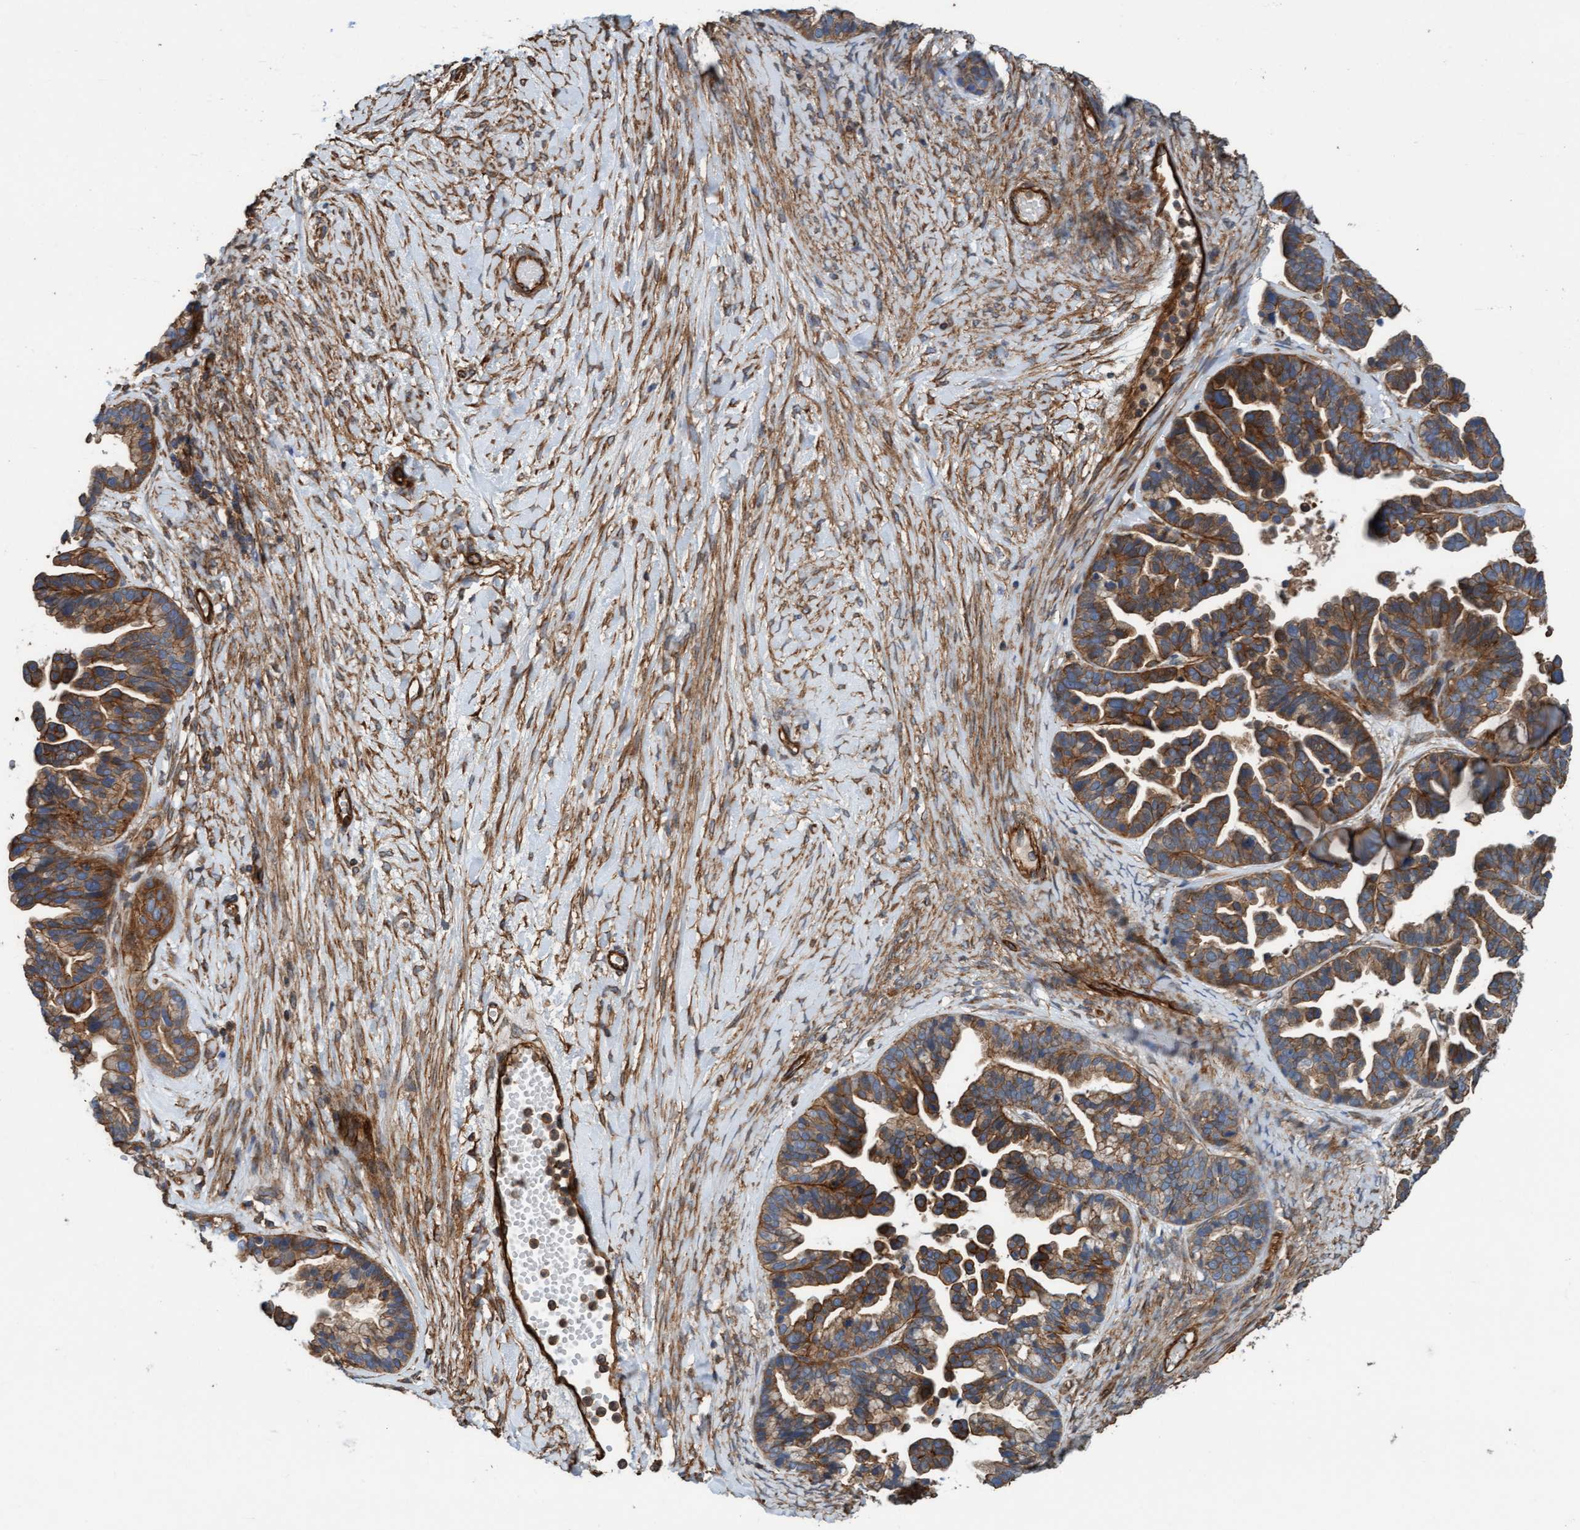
{"staining": {"intensity": "moderate", "quantity": ">75%", "location": "cytoplasmic/membranous"}, "tissue": "ovarian cancer", "cell_type": "Tumor cells", "image_type": "cancer", "snomed": [{"axis": "morphology", "description": "Cystadenocarcinoma, serous, NOS"}, {"axis": "topography", "description": "Ovary"}], "caption": "There is medium levels of moderate cytoplasmic/membranous positivity in tumor cells of ovarian cancer (serous cystadenocarcinoma), as demonstrated by immunohistochemical staining (brown color).", "gene": "STXBP4", "patient": {"sex": "female", "age": 56}}